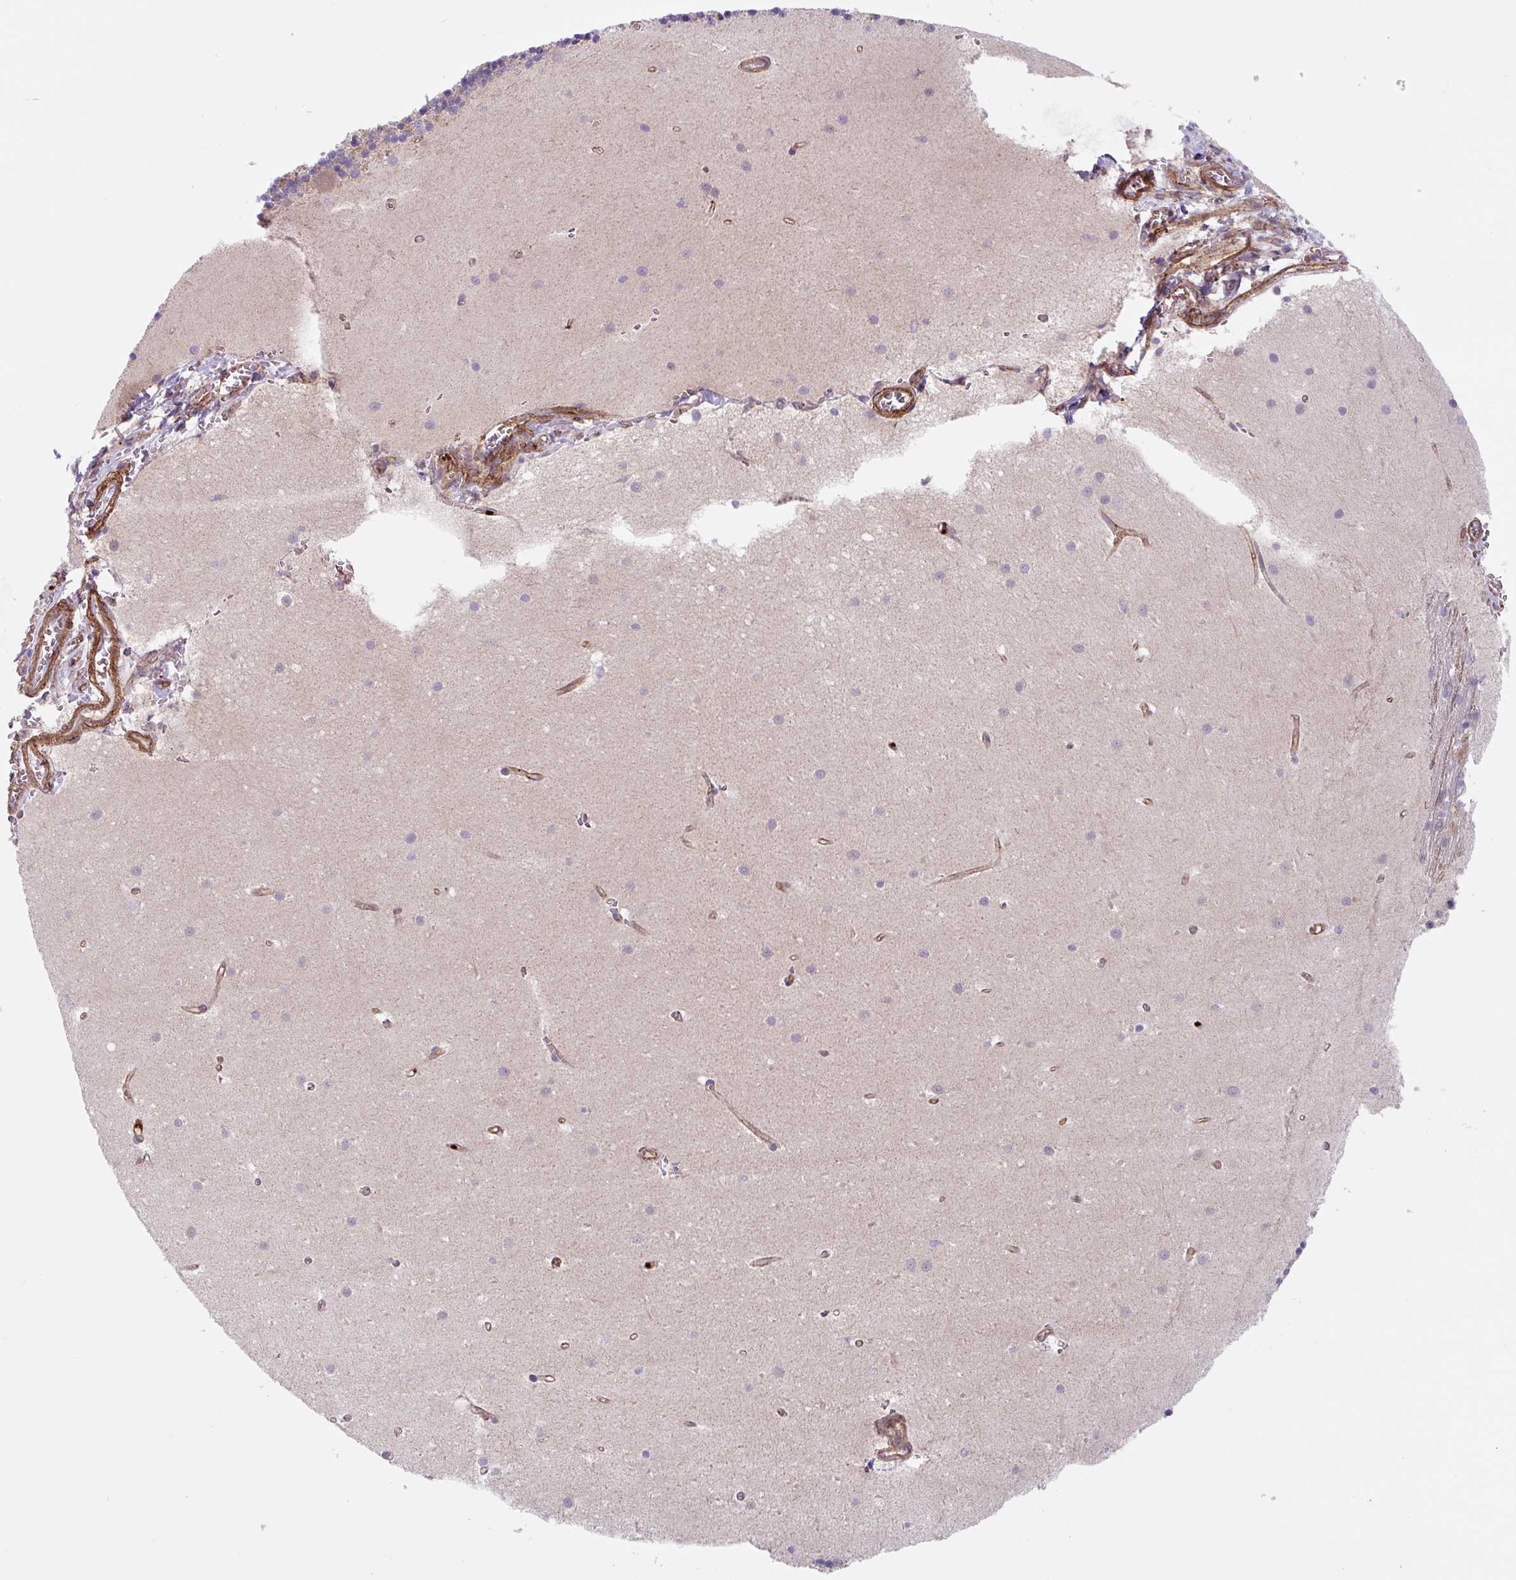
{"staining": {"intensity": "negative", "quantity": "none", "location": "none"}, "tissue": "cerebellum", "cell_type": "Cells in granular layer", "image_type": "normal", "snomed": [{"axis": "morphology", "description": "Normal tissue, NOS"}, {"axis": "topography", "description": "Cerebellum"}], "caption": "Immunohistochemistry (IHC) histopathology image of benign human cerebellum stained for a protein (brown), which reveals no expression in cells in granular layer. The staining was performed using DAB (3,3'-diaminobenzidine) to visualize the protein expression in brown, while the nuclei were stained in blue with hematoxylin (Magnification: 20x).", "gene": "DHFR2", "patient": {"sex": "male", "age": 54}}